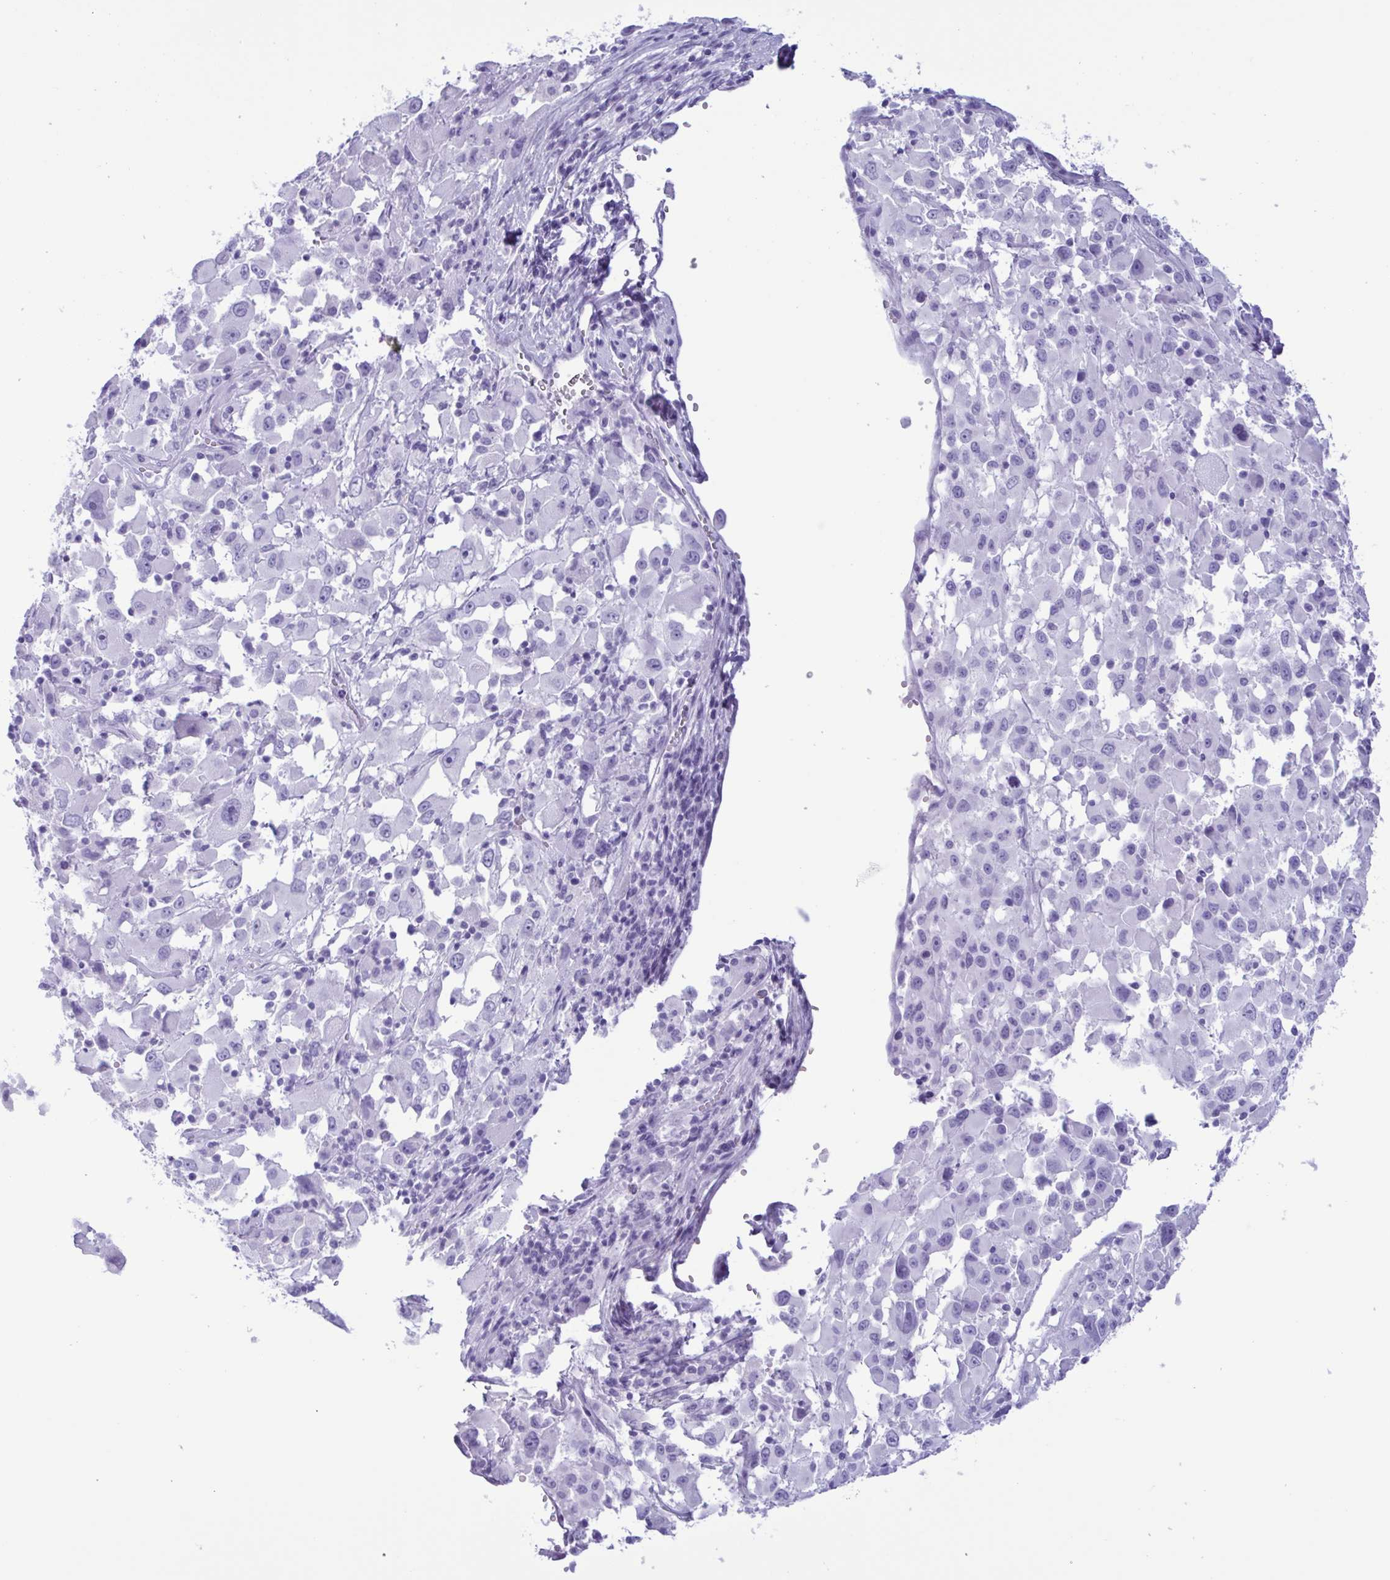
{"staining": {"intensity": "negative", "quantity": "none", "location": "none"}, "tissue": "melanoma", "cell_type": "Tumor cells", "image_type": "cancer", "snomed": [{"axis": "morphology", "description": "Malignant melanoma, Metastatic site"}, {"axis": "topography", "description": "Soft tissue"}], "caption": "This is an immunohistochemistry micrograph of human melanoma. There is no staining in tumor cells.", "gene": "LTF", "patient": {"sex": "male", "age": 50}}